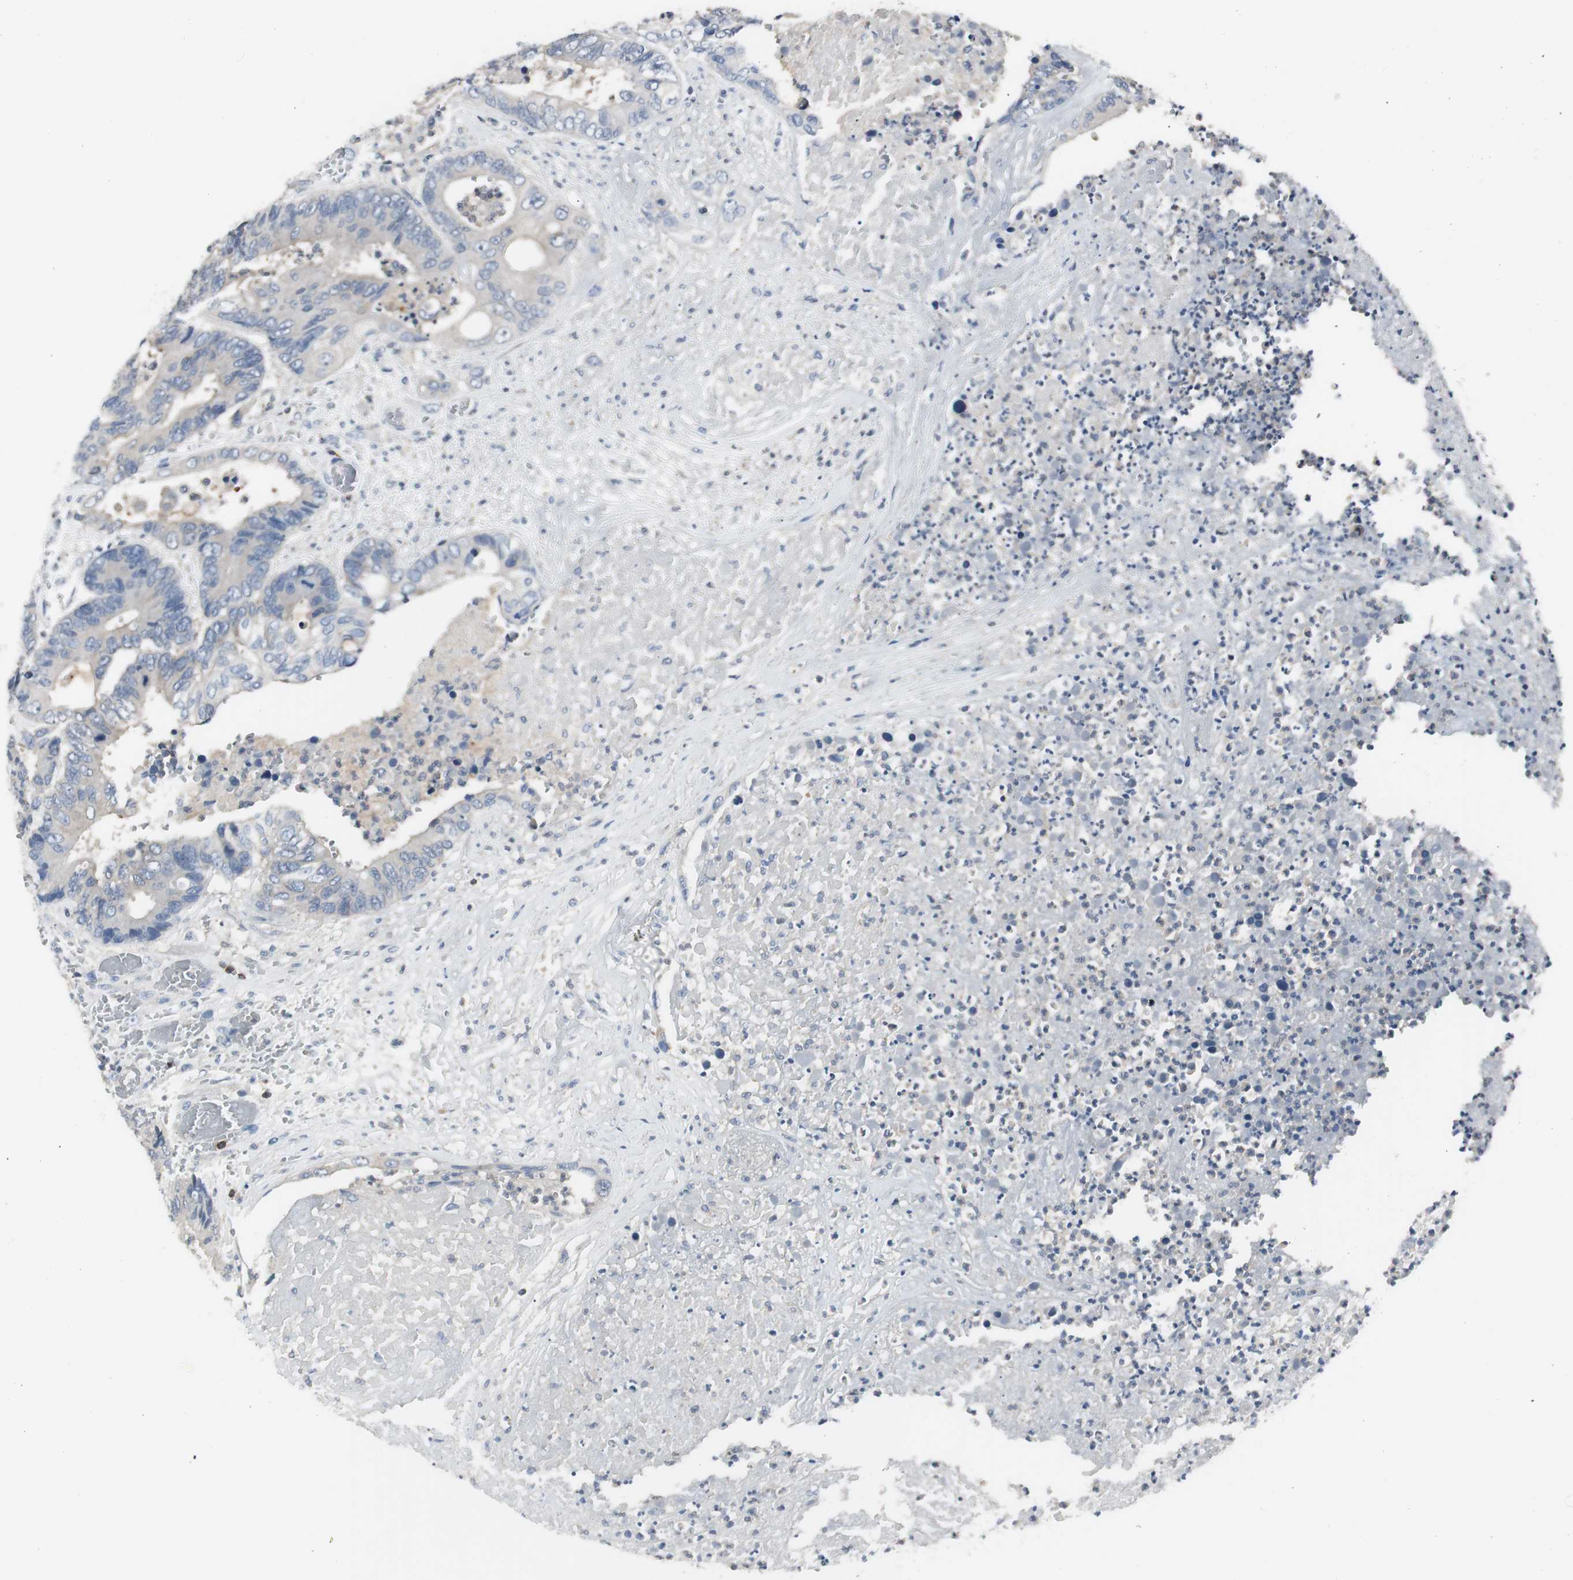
{"staining": {"intensity": "negative", "quantity": "none", "location": "none"}, "tissue": "colorectal cancer", "cell_type": "Tumor cells", "image_type": "cancer", "snomed": [{"axis": "morphology", "description": "Adenocarcinoma, NOS"}, {"axis": "topography", "description": "Rectum"}], "caption": "This image is of colorectal adenocarcinoma stained with immunohistochemistry to label a protein in brown with the nuclei are counter-stained blue. There is no expression in tumor cells.", "gene": "SLC9A3R1", "patient": {"sex": "male", "age": 55}}